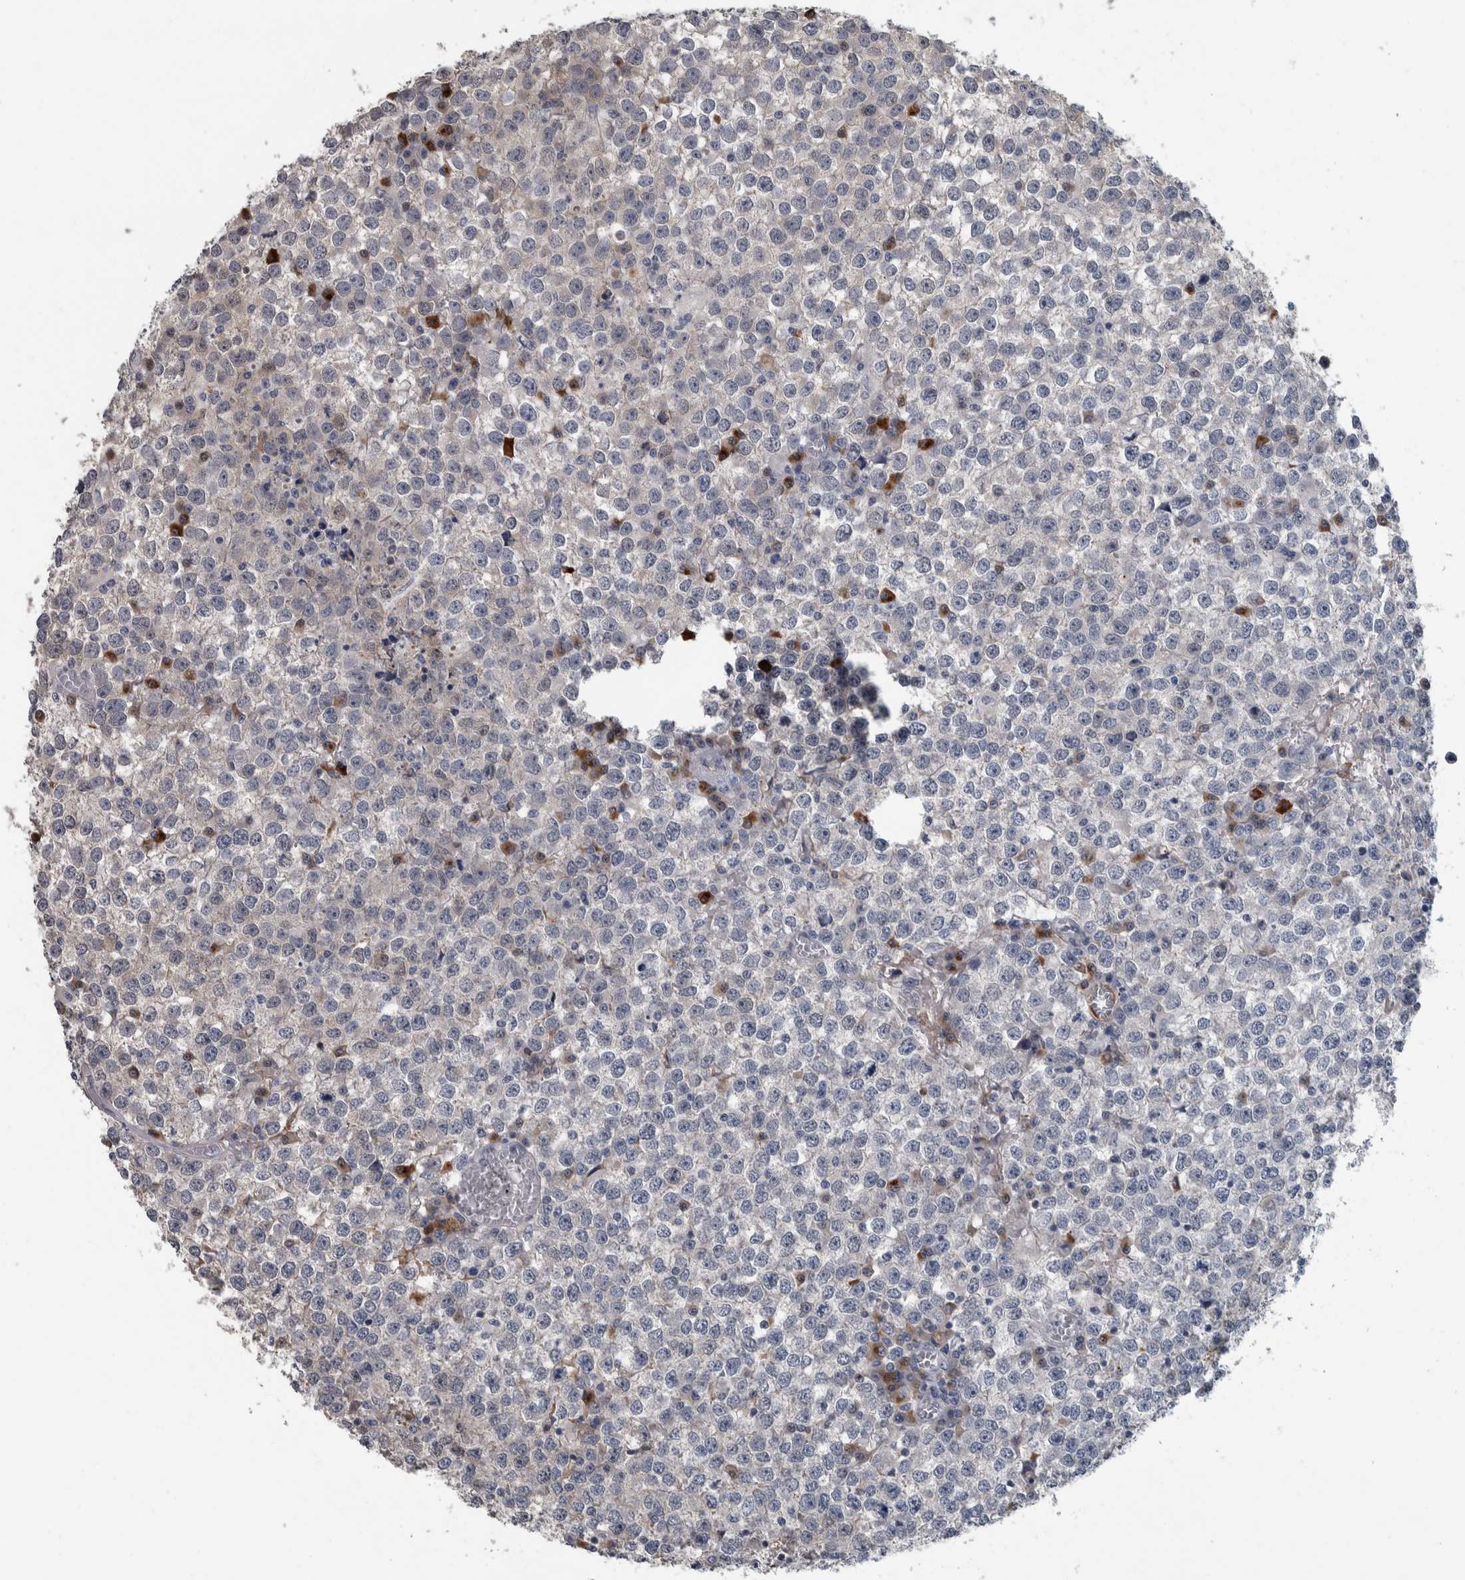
{"staining": {"intensity": "negative", "quantity": "none", "location": "none"}, "tissue": "testis cancer", "cell_type": "Tumor cells", "image_type": "cancer", "snomed": [{"axis": "morphology", "description": "Seminoma, NOS"}, {"axis": "topography", "description": "Testis"}], "caption": "High magnification brightfield microscopy of testis seminoma stained with DAB (brown) and counterstained with hematoxylin (blue): tumor cells show no significant positivity.", "gene": "CAVIN4", "patient": {"sex": "male", "age": 65}}